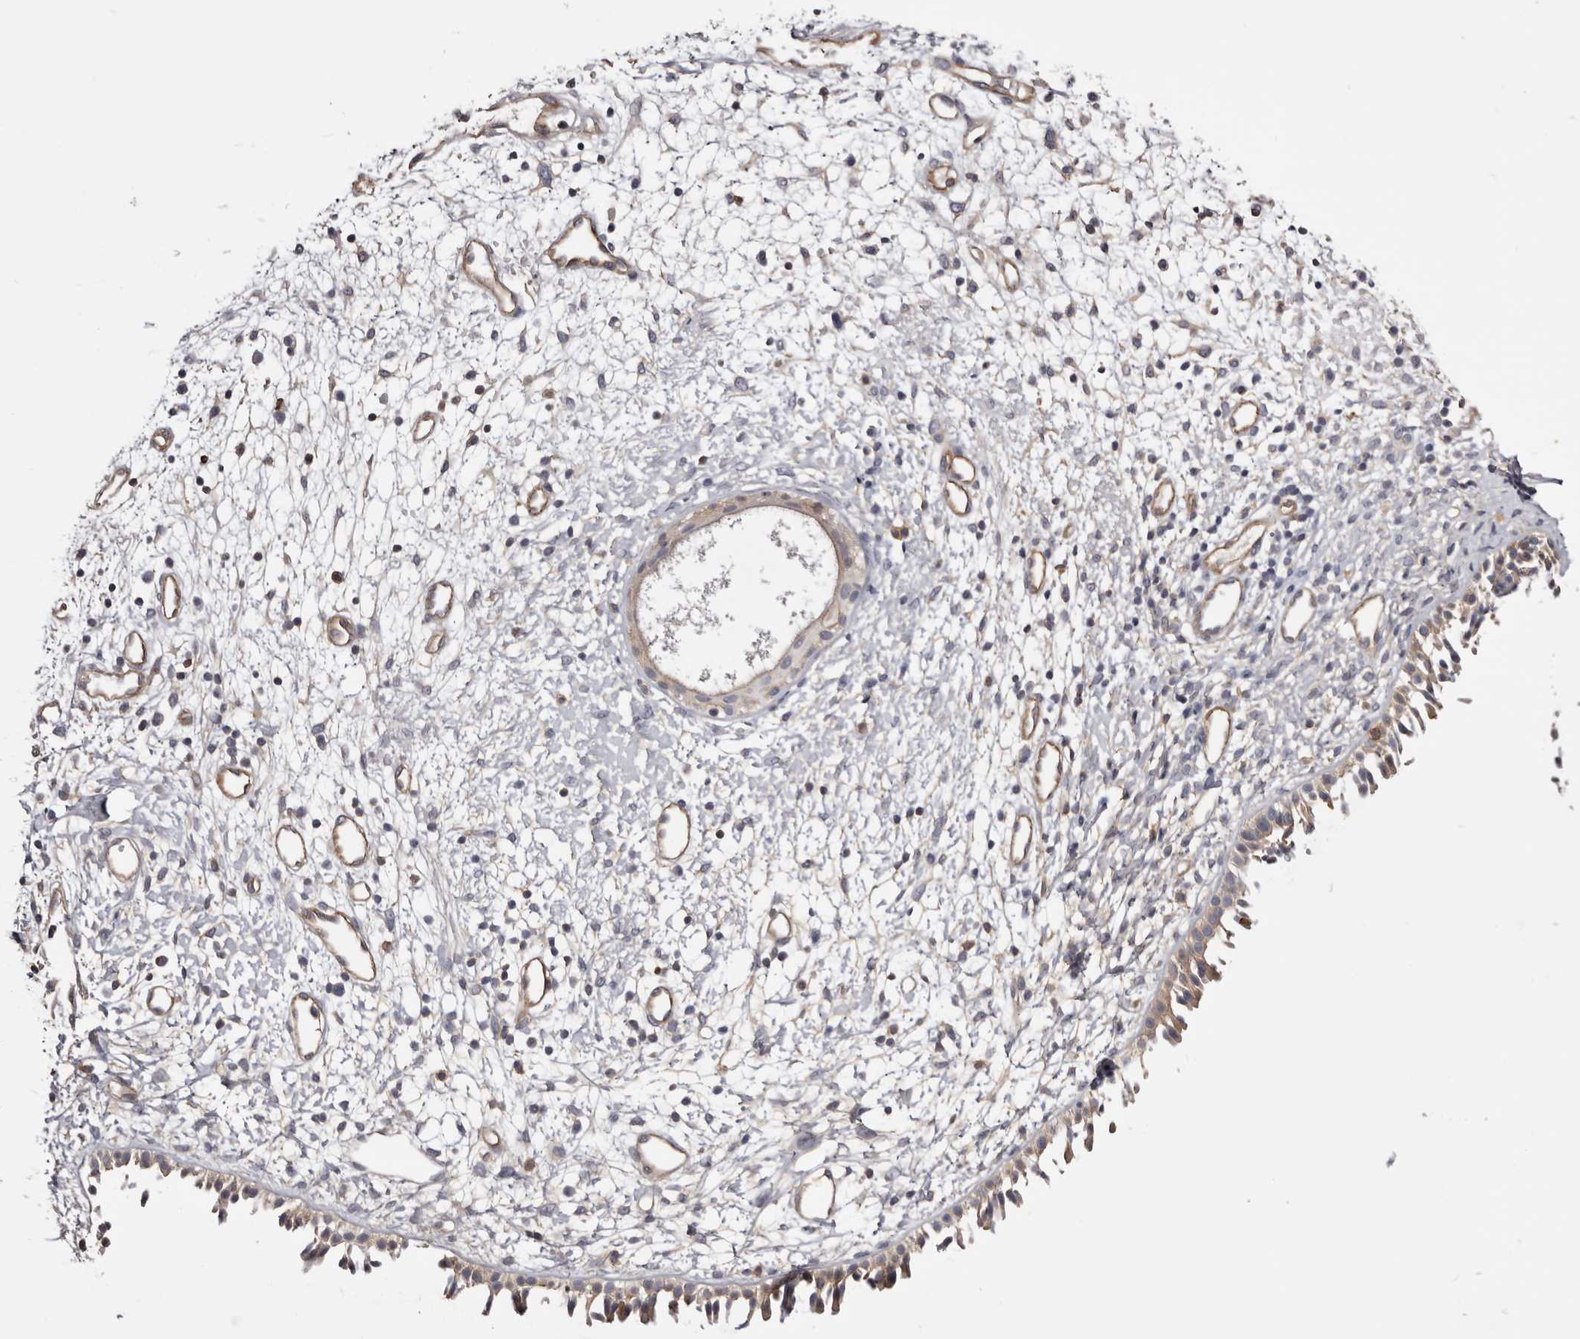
{"staining": {"intensity": "moderate", "quantity": ">75%", "location": "cytoplasmic/membranous"}, "tissue": "nasopharynx", "cell_type": "Respiratory epithelial cells", "image_type": "normal", "snomed": [{"axis": "morphology", "description": "Normal tissue, NOS"}, {"axis": "topography", "description": "Nasopharynx"}], "caption": "Immunohistochemistry (IHC) staining of benign nasopharynx, which demonstrates medium levels of moderate cytoplasmic/membranous staining in approximately >75% of respiratory epithelial cells indicating moderate cytoplasmic/membranous protein staining. The staining was performed using DAB (3,3'-diaminobenzidine) (brown) for protein detection and nuclei were counterstained in hematoxylin (blue).", "gene": "DMRT2", "patient": {"sex": "male", "age": 22}}